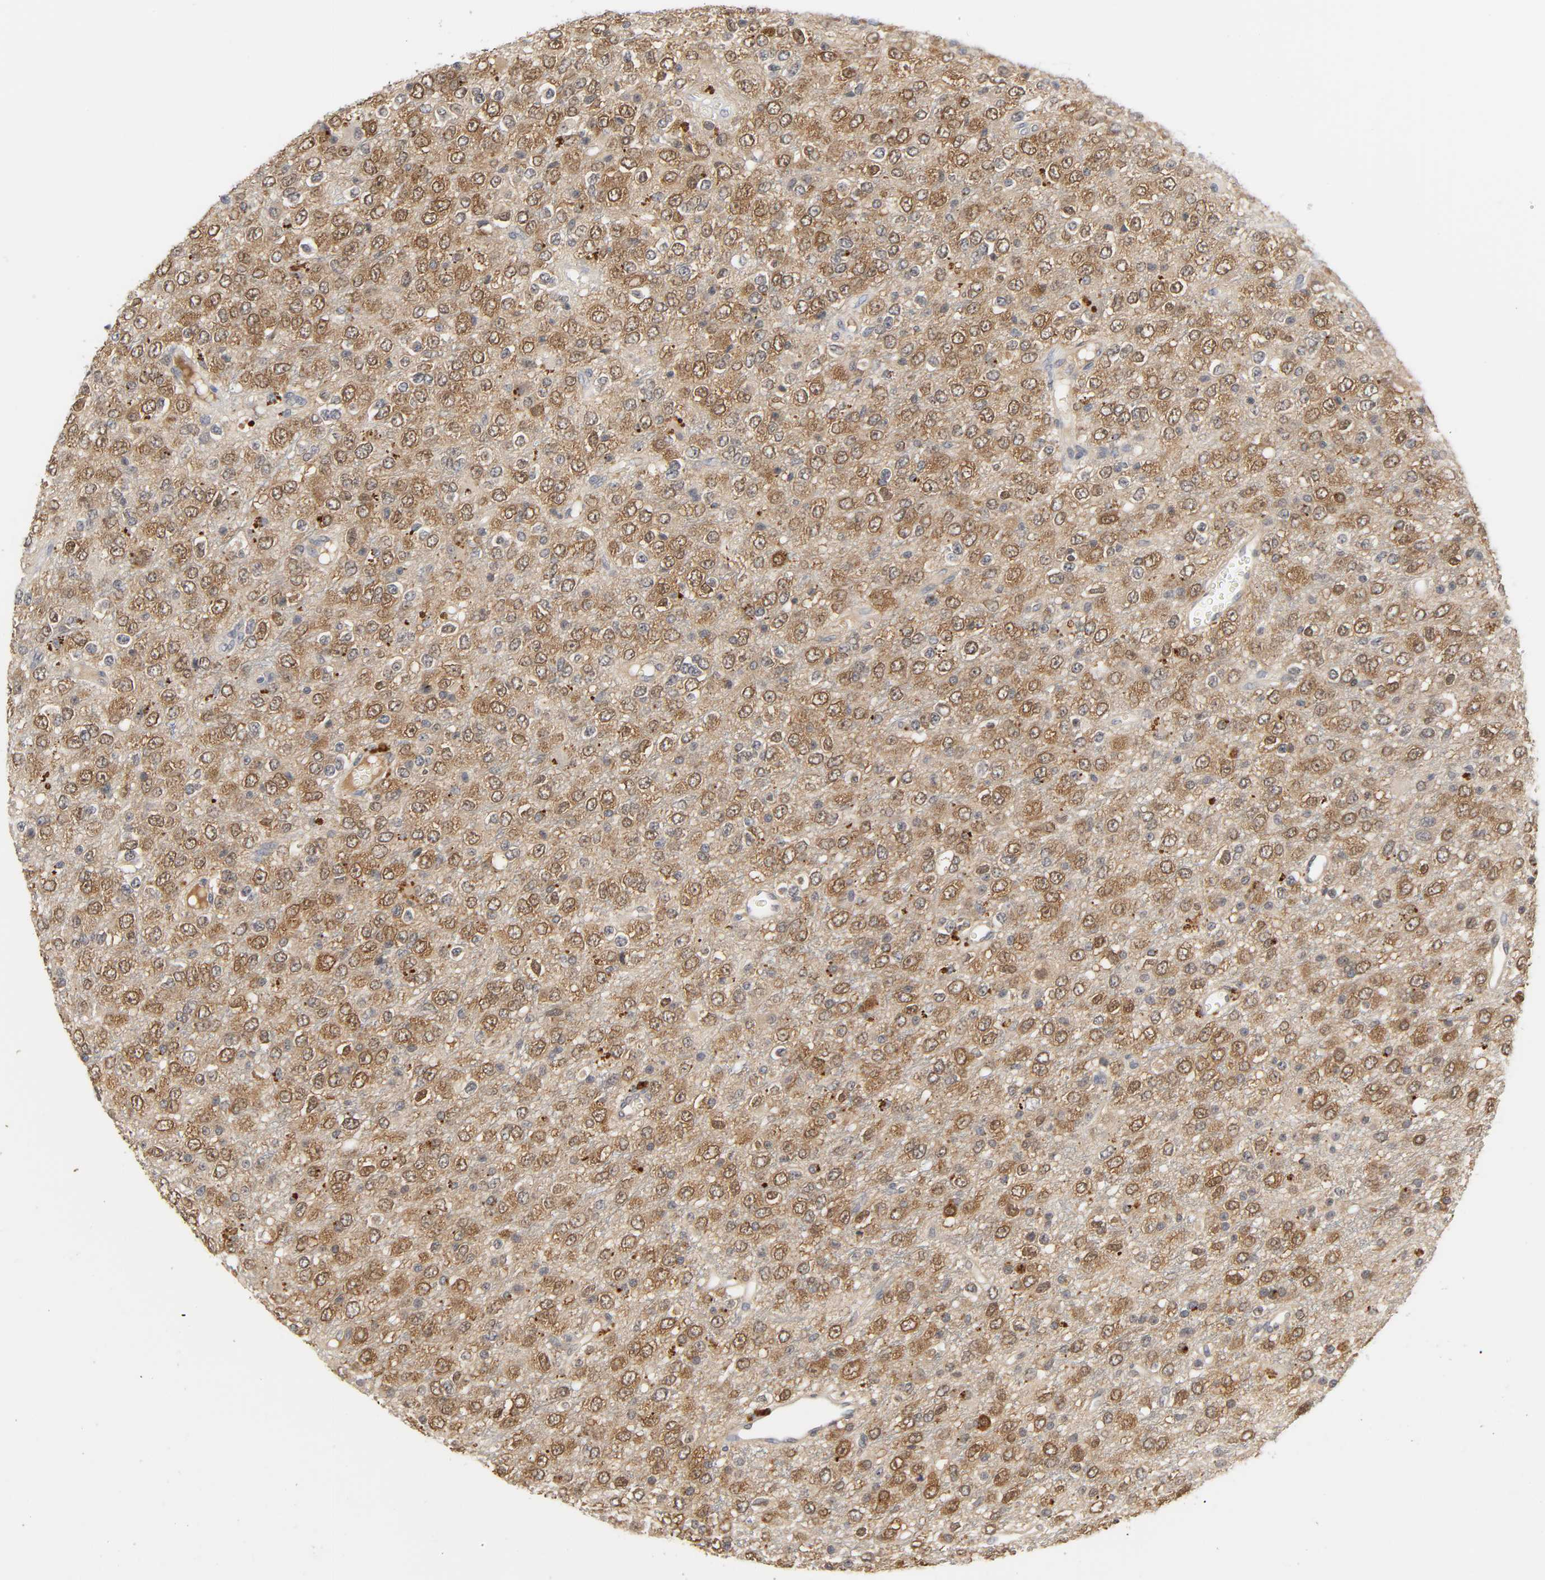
{"staining": {"intensity": "moderate", "quantity": "25%-75%", "location": "cytoplasmic/membranous,nuclear"}, "tissue": "glioma", "cell_type": "Tumor cells", "image_type": "cancer", "snomed": [{"axis": "morphology", "description": "Glioma, malignant, High grade"}, {"axis": "topography", "description": "pancreas cauda"}], "caption": "Protein staining demonstrates moderate cytoplasmic/membranous and nuclear positivity in approximately 25%-75% of tumor cells in glioma.", "gene": "MIF", "patient": {"sex": "male", "age": 60}}